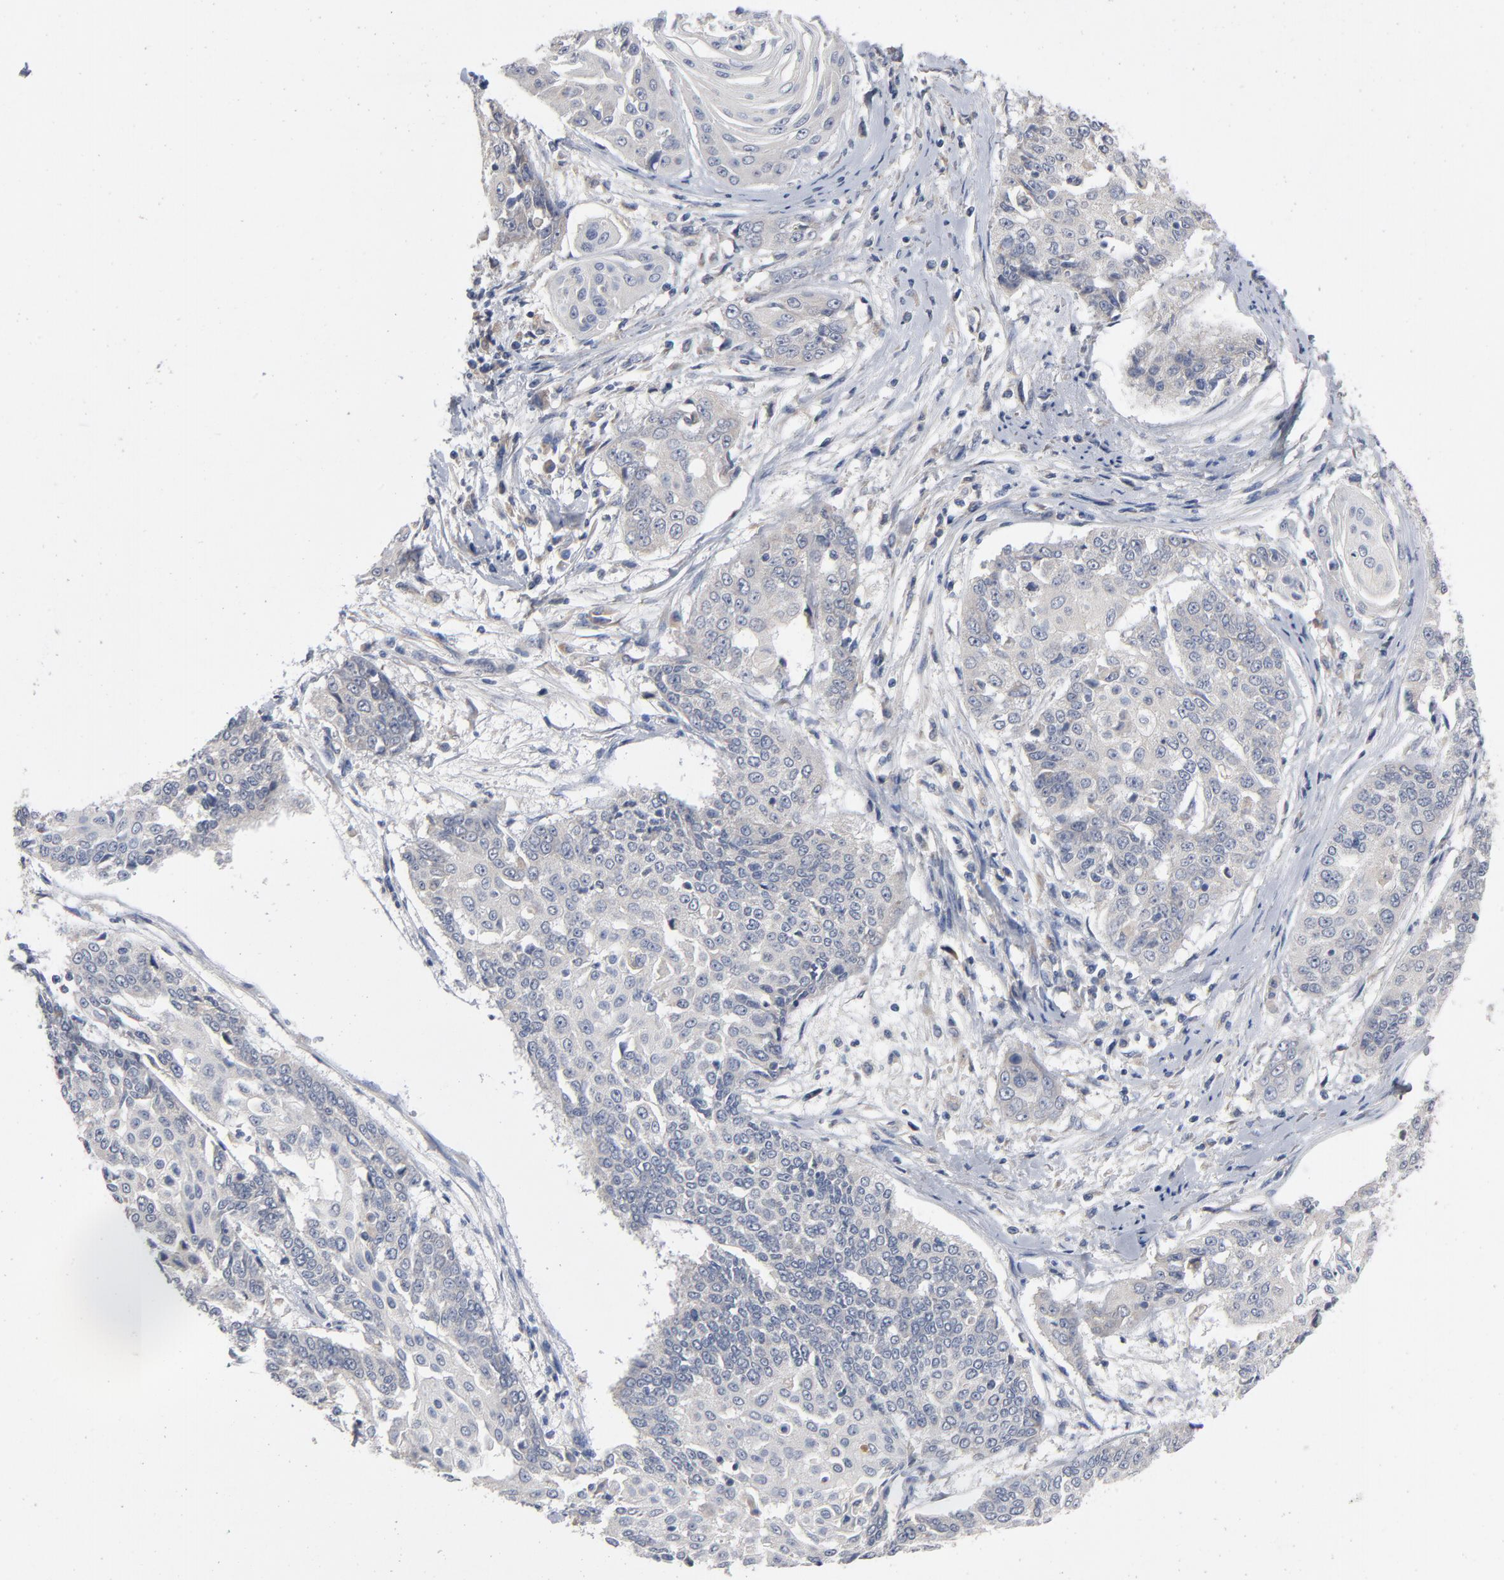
{"staining": {"intensity": "weak", "quantity": "<25%", "location": "cytoplasmic/membranous"}, "tissue": "cervical cancer", "cell_type": "Tumor cells", "image_type": "cancer", "snomed": [{"axis": "morphology", "description": "Squamous cell carcinoma, NOS"}, {"axis": "topography", "description": "Cervix"}], "caption": "IHC of human squamous cell carcinoma (cervical) displays no expression in tumor cells.", "gene": "CCDC134", "patient": {"sex": "female", "age": 64}}